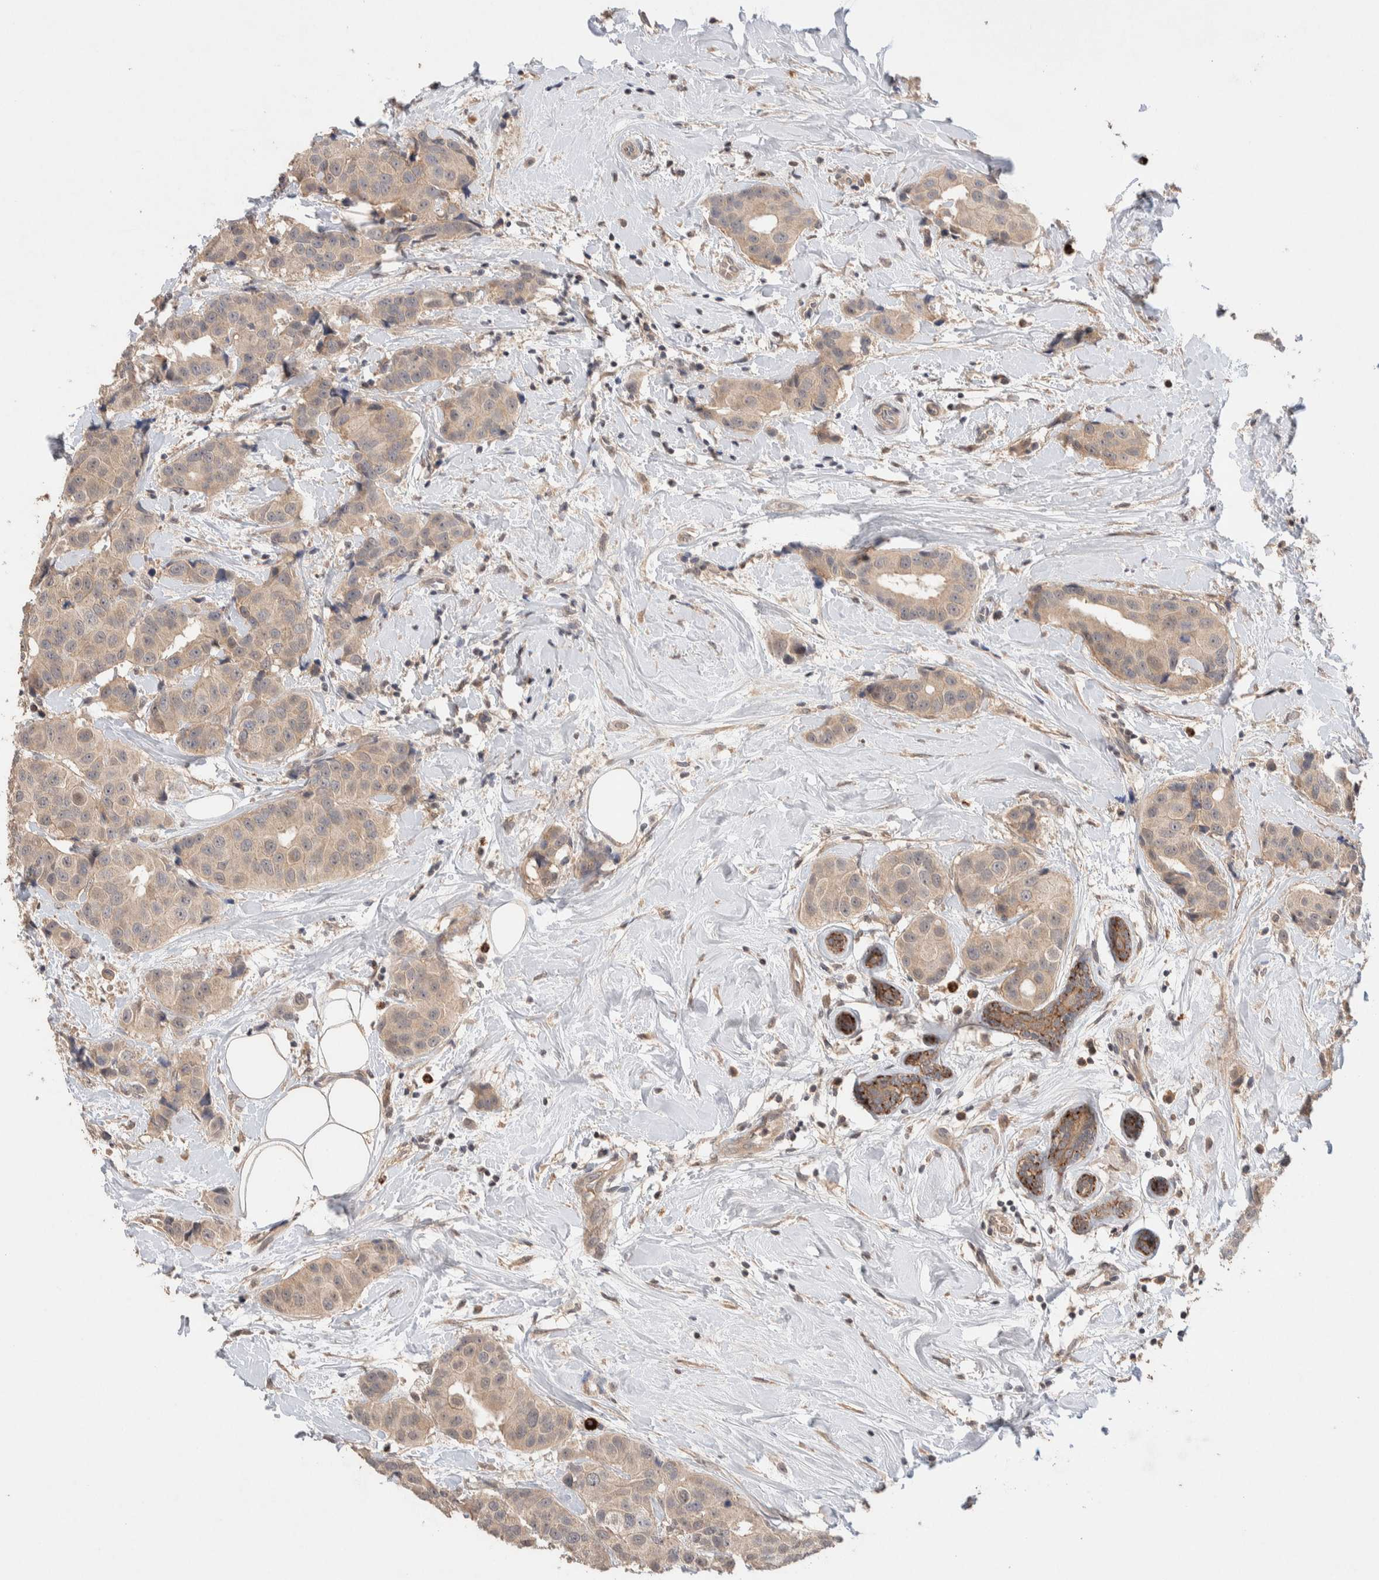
{"staining": {"intensity": "weak", "quantity": ">75%", "location": "cytoplasmic/membranous"}, "tissue": "breast cancer", "cell_type": "Tumor cells", "image_type": "cancer", "snomed": [{"axis": "morphology", "description": "Normal tissue, NOS"}, {"axis": "morphology", "description": "Duct carcinoma"}, {"axis": "topography", "description": "Breast"}], "caption": "Immunohistochemistry (IHC) micrograph of human breast cancer (infiltrating ductal carcinoma) stained for a protein (brown), which reveals low levels of weak cytoplasmic/membranous positivity in approximately >75% of tumor cells.", "gene": "CASK", "patient": {"sex": "female", "age": 39}}